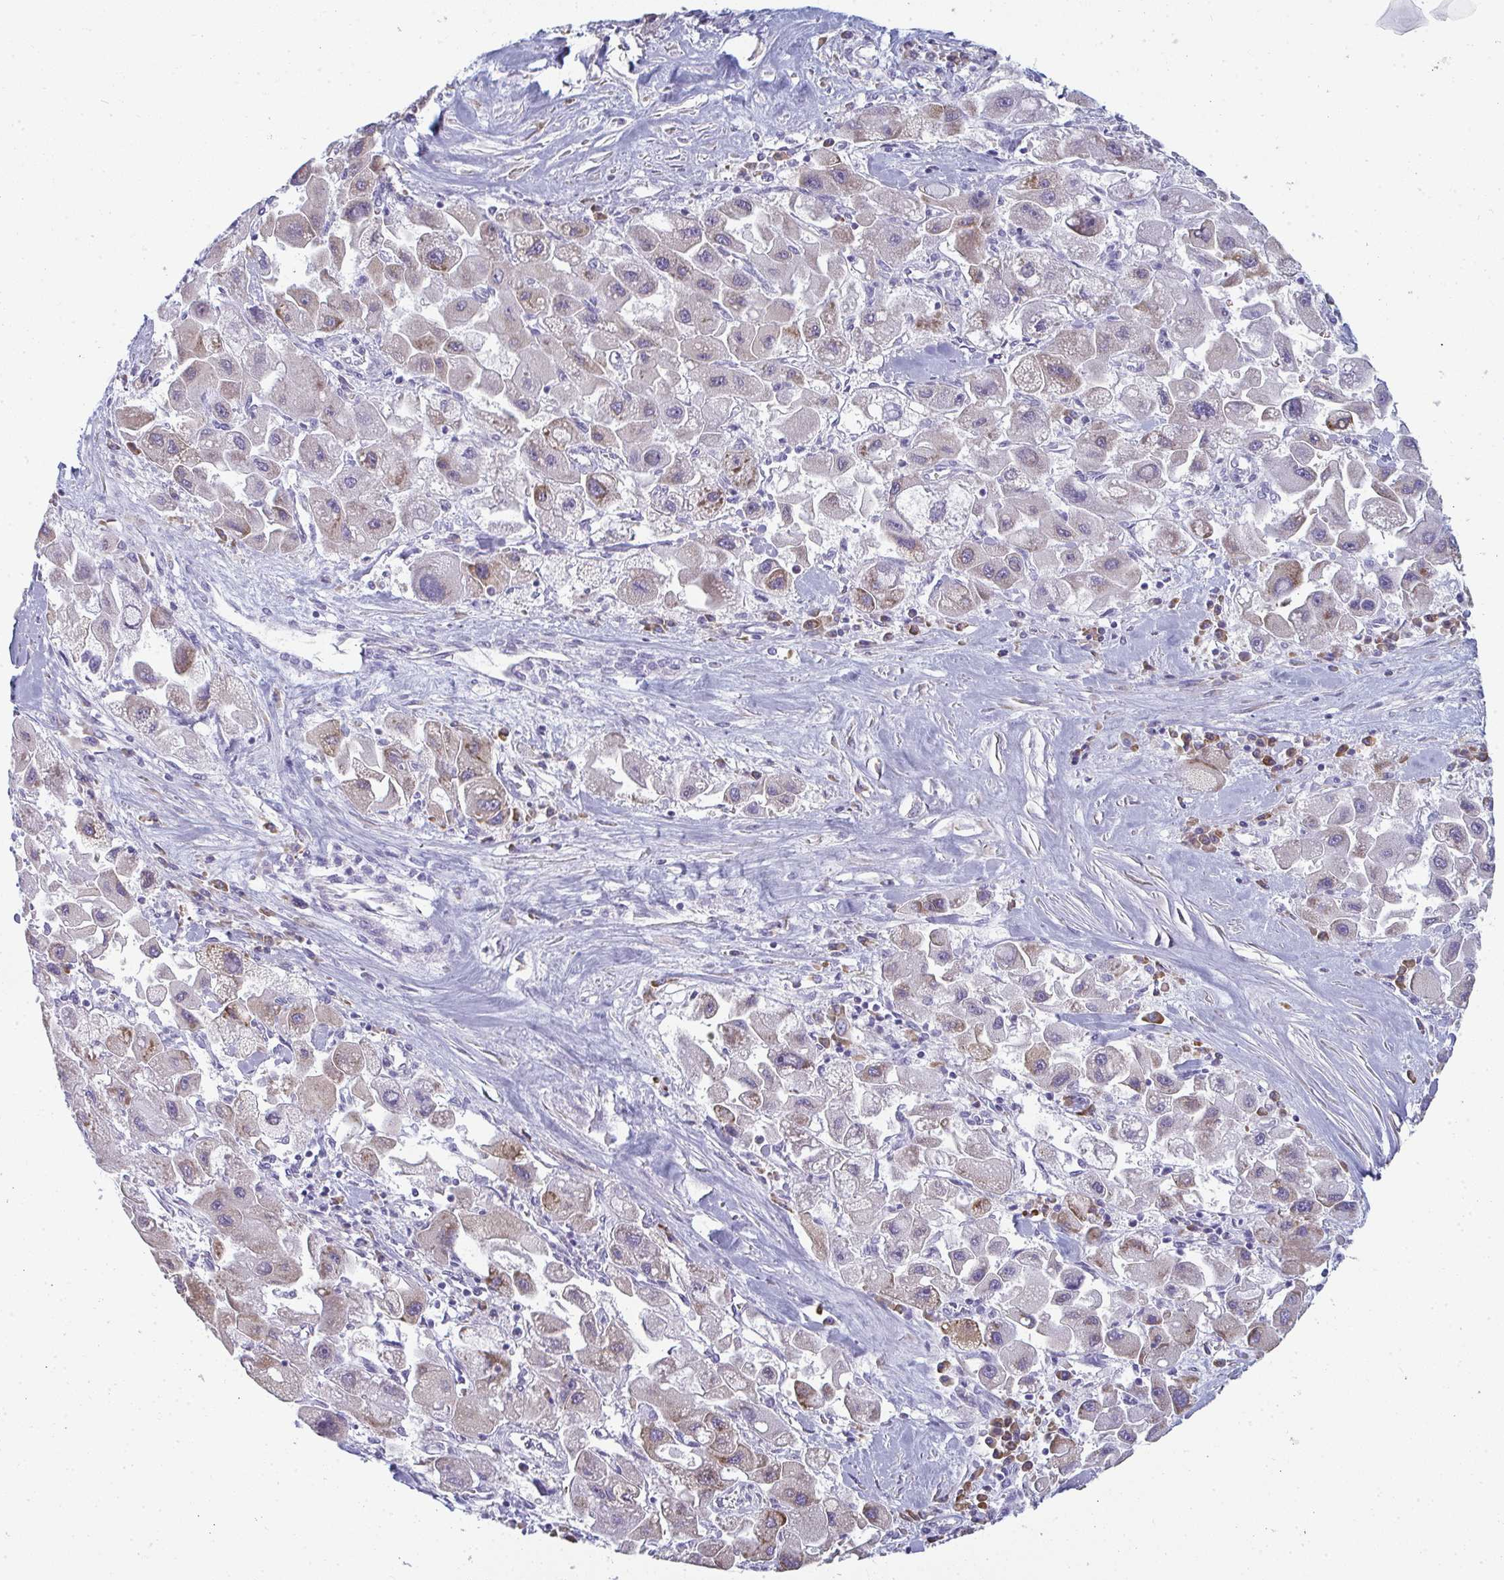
{"staining": {"intensity": "moderate", "quantity": "25%-75%", "location": "cytoplasmic/membranous"}, "tissue": "liver cancer", "cell_type": "Tumor cells", "image_type": "cancer", "snomed": [{"axis": "morphology", "description": "Carcinoma, Hepatocellular, NOS"}, {"axis": "topography", "description": "Liver"}], "caption": "Immunohistochemical staining of human hepatocellular carcinoma (liver) reveals medium levels of moderate cytoplasmic/membranous expression in about 25%-75% of tumor cells.", "gene": "SHROOM1", "patient": {"sex": "male", "age": 24}}